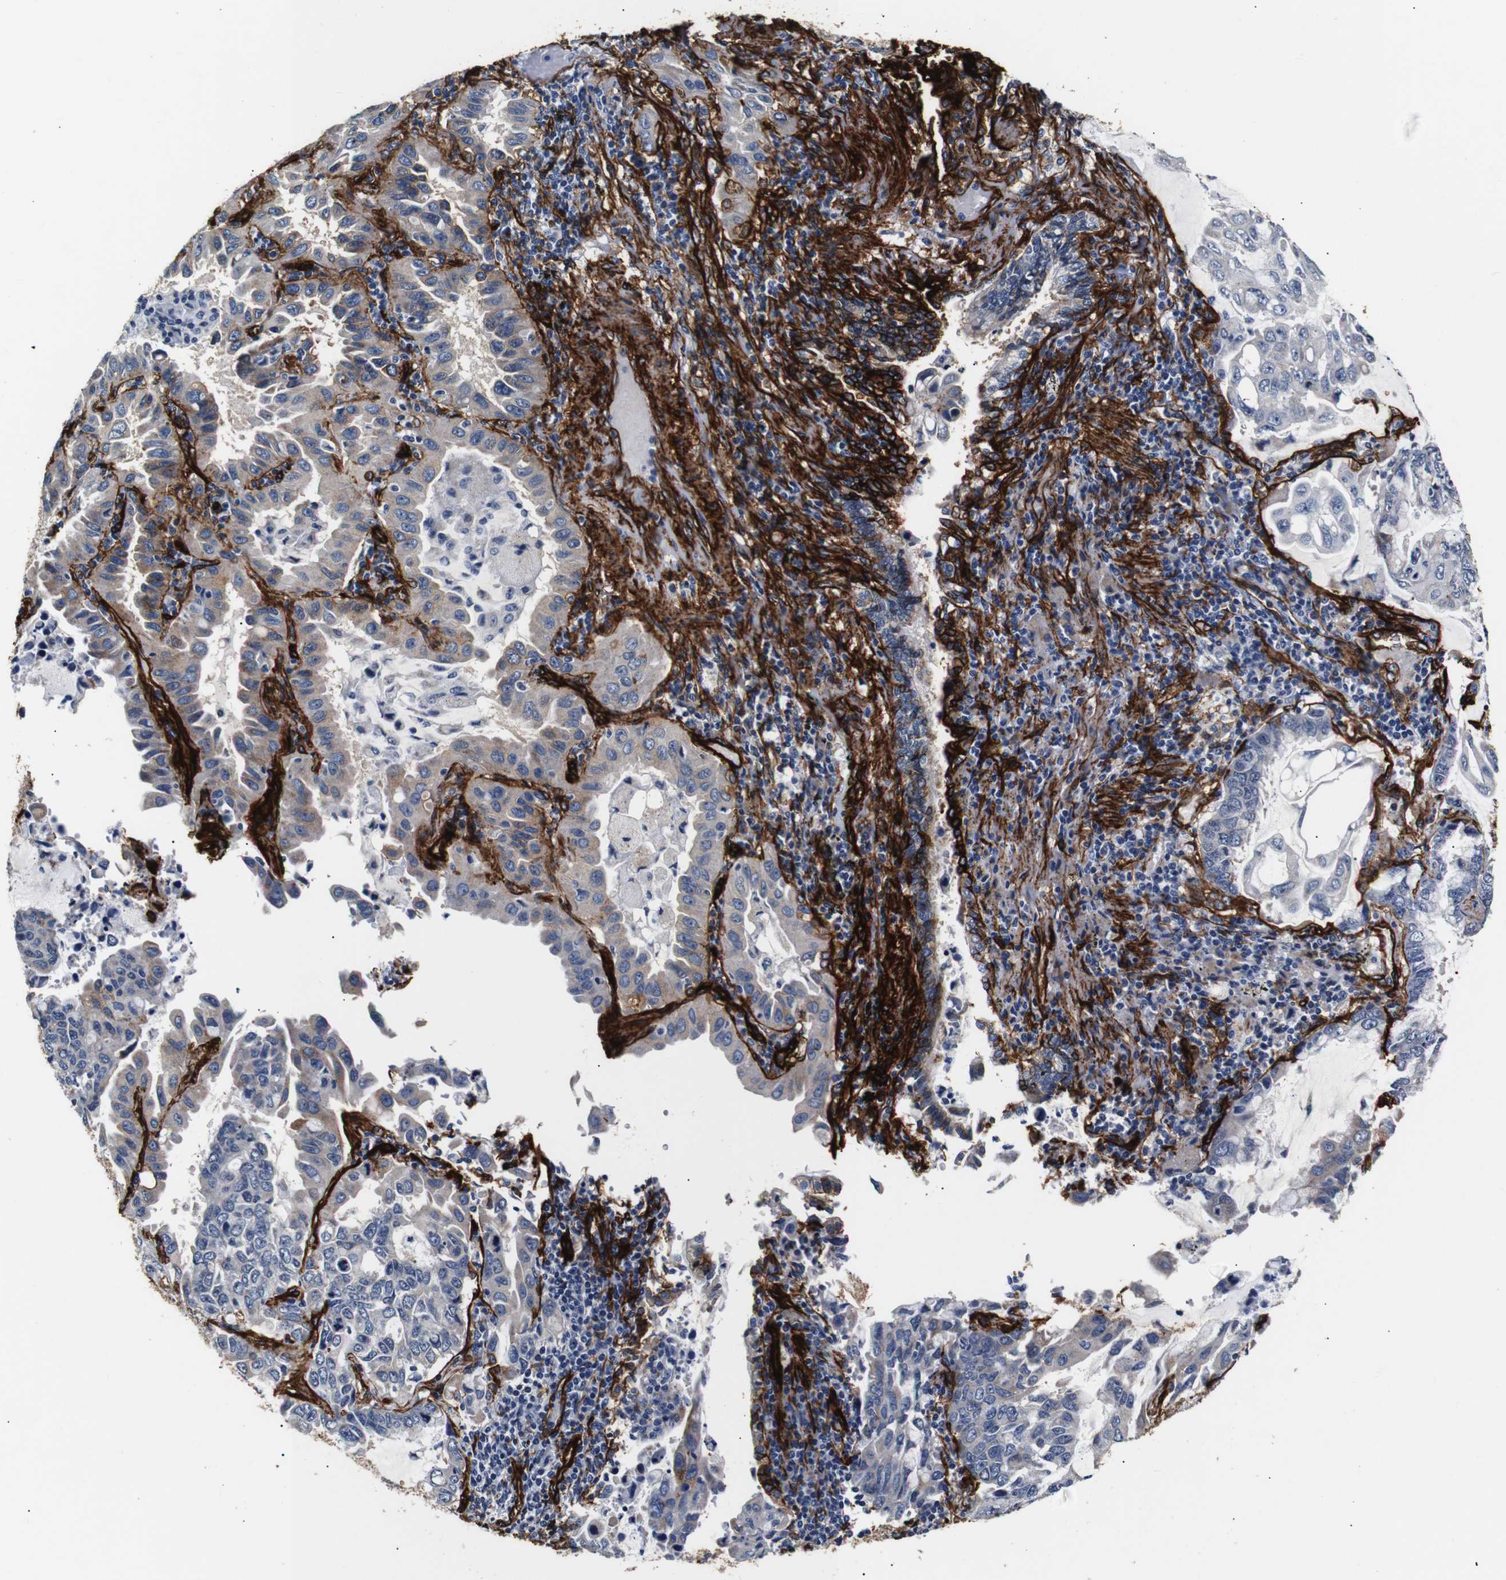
{"staining": {"intensity": "weak", "quantity": "25%-75%", "location": "cytoplasmic/membranous"}, "tissue": "lung cancer", "cell_type": "Tumor cells", "image_type": "cancer", "snomed": [{"axis": "morphology", "description": "Adenocarcinoma, NOS"}, {"axis": "topography", "description": "Lung"}], "caption": "Weak cytoplasmic/membranous expression is seen in approximately 25%-75% of tumor cells in lung adenocarcinoma.", "gene": "CAV2", "patient": {"sex": "male", "age": 64}}